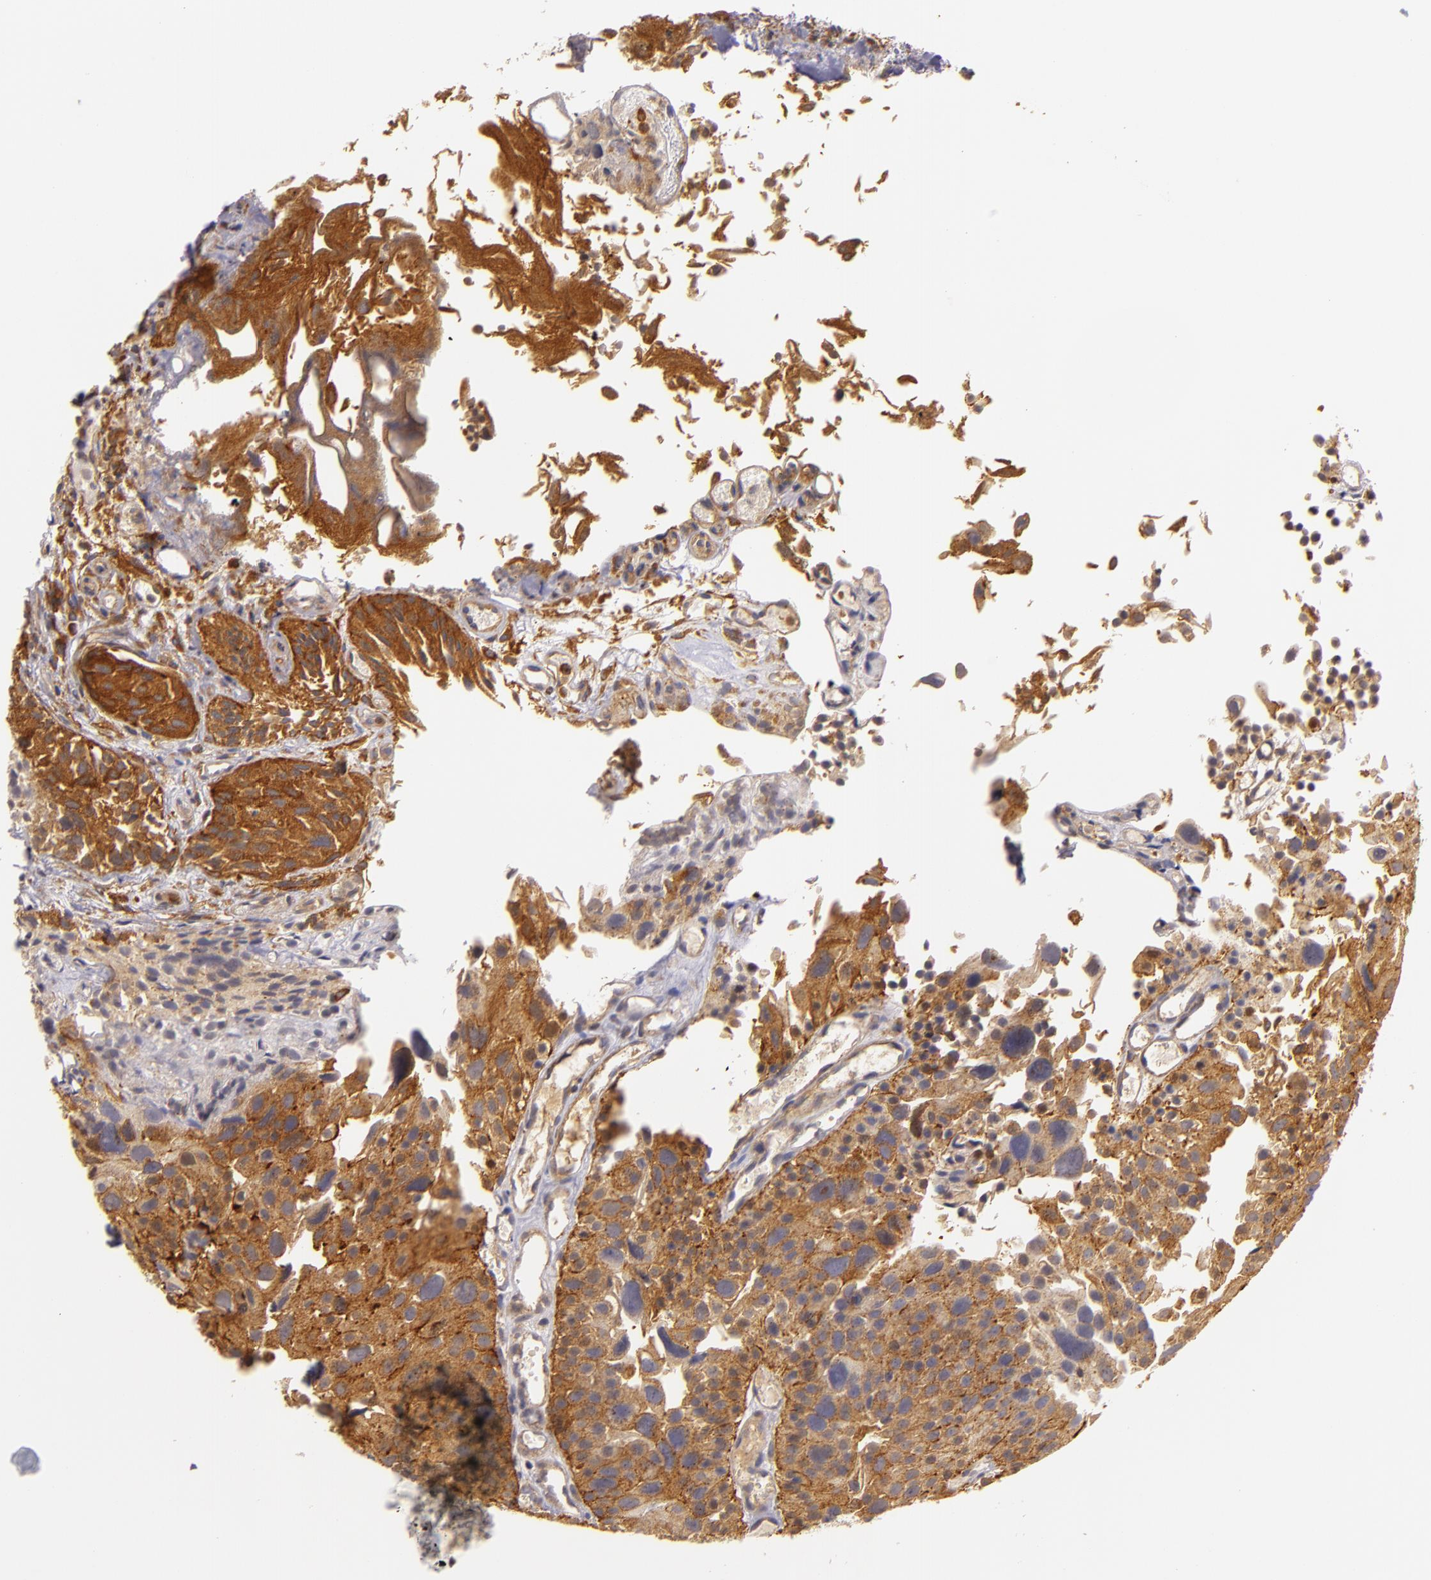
{"staining": {"intensity": "strong", "quantity": ">75%", "location": "cytoplasmic/membranous"}, "tissue": "urothelial cancer", "cell_type": "Tumor cells", "image_type": "cancer", "snomed": [{"axis": "morphology", "description": "Urothelial carcinoma, High grade"}, {"axis": "topography", "description": "Urinary bladder"}], "caption": "Immunohistochemical staining of human high-grade urothelial carcinoma exhibits high levels of strong cytoplasmic/membranous staining in about >75% of tumor cells. The staining was performed using DAB to visualize the protein expression in brown, while the nuclei were stained in blue with hematoxylin (Magnification: 20x).", "gene": "TOM1", "patient": {"sex": "female", "age": 78}}